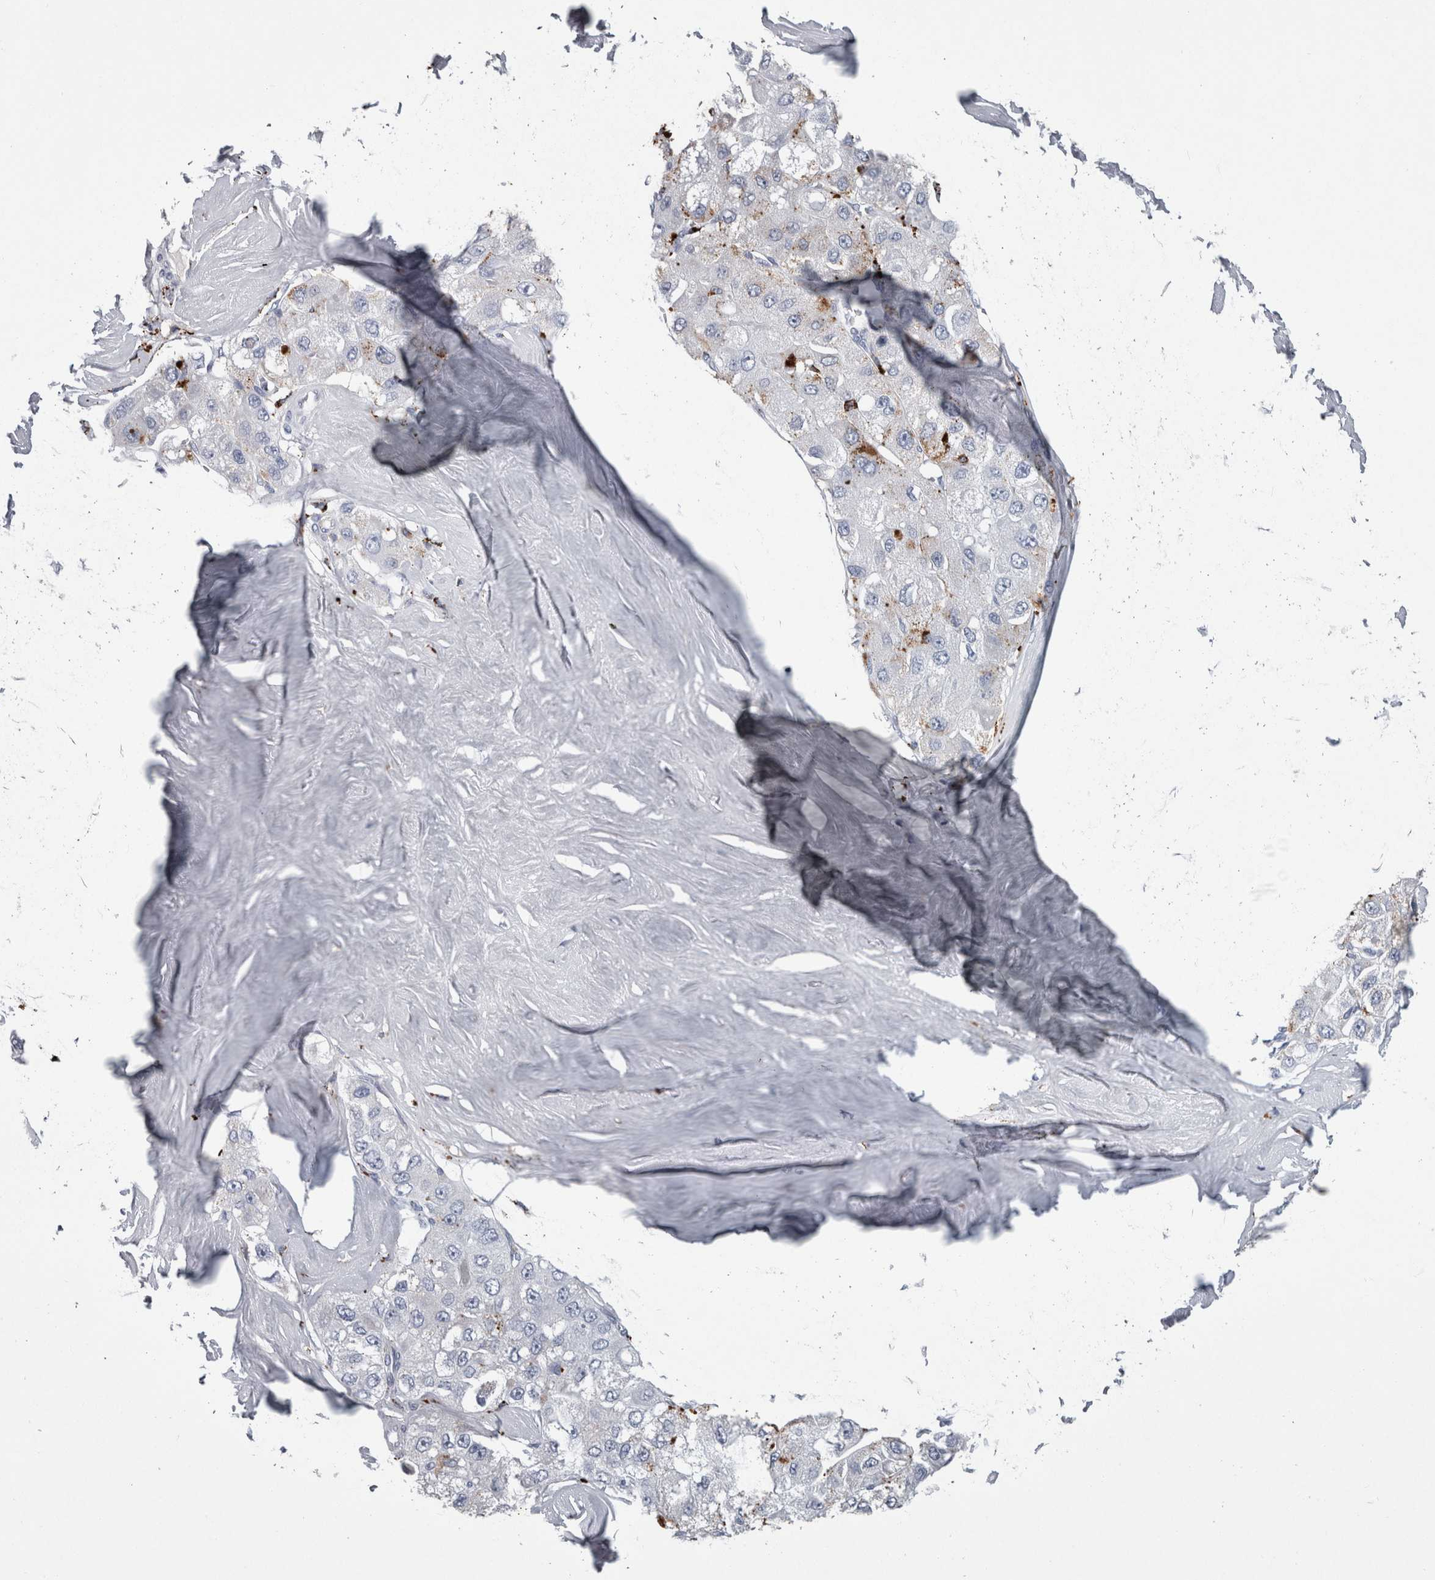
{"staining": {"intensity": "negative", "quantity": "none", "location": "none"}, "tissue": "liver cancer", "cell_type": "Tumor cells", "image_type": "cancer", "snomed": [{"axis": "morphology", "description": "Carcinoma, Hepatocellular, NOS"}, {"axis": "topography", "description": "Liver"}], "caption": "This is a image of immunohistochemistry (IHC) staining of liver cancer (hepatocellular carcinoma), which shows no positivity in tumor cells.", "gene": "DPP7", "patient": {"sex": "male", "age": 80}}